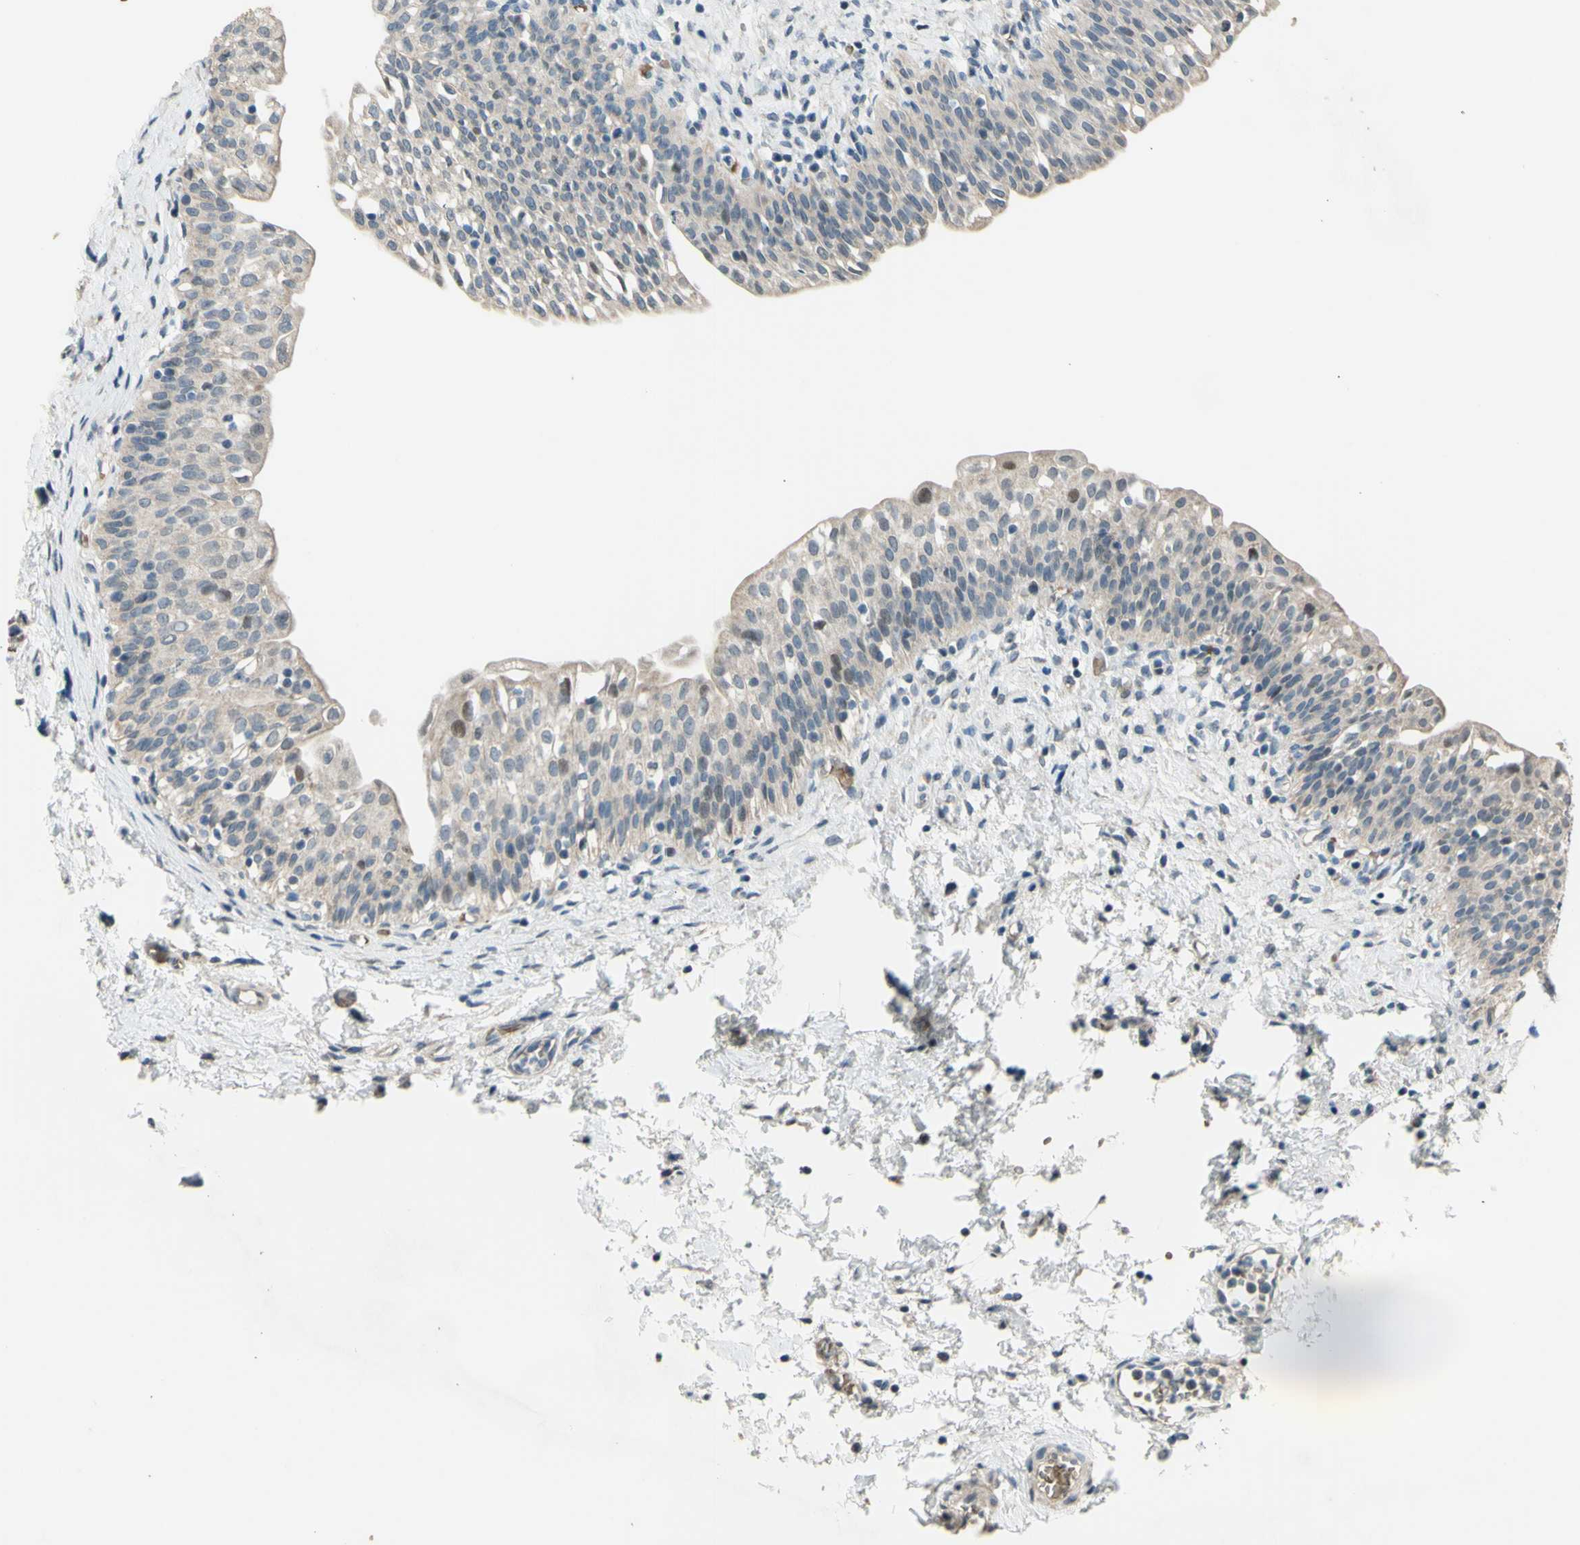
{"staining": {"intensity": "moderate", "quantity": "<25%", "location": "nuclear"}, "tissue": "urinary bladder", "cell_type": "Urothelial cells", "image_type": "normal", "snomed": [{"axis": "morphology", "description": "Normal tissue, NOS"}, {"axis": "topography", "description": "Urinary bladder"}], "caption": "Urinary bladder stained with a brown dye exhibits moderate nuclear positive positivity in about <25% of urothelial cells.", "gene": "ZNF184", "patient": {"sex": "male", "age": 55}}